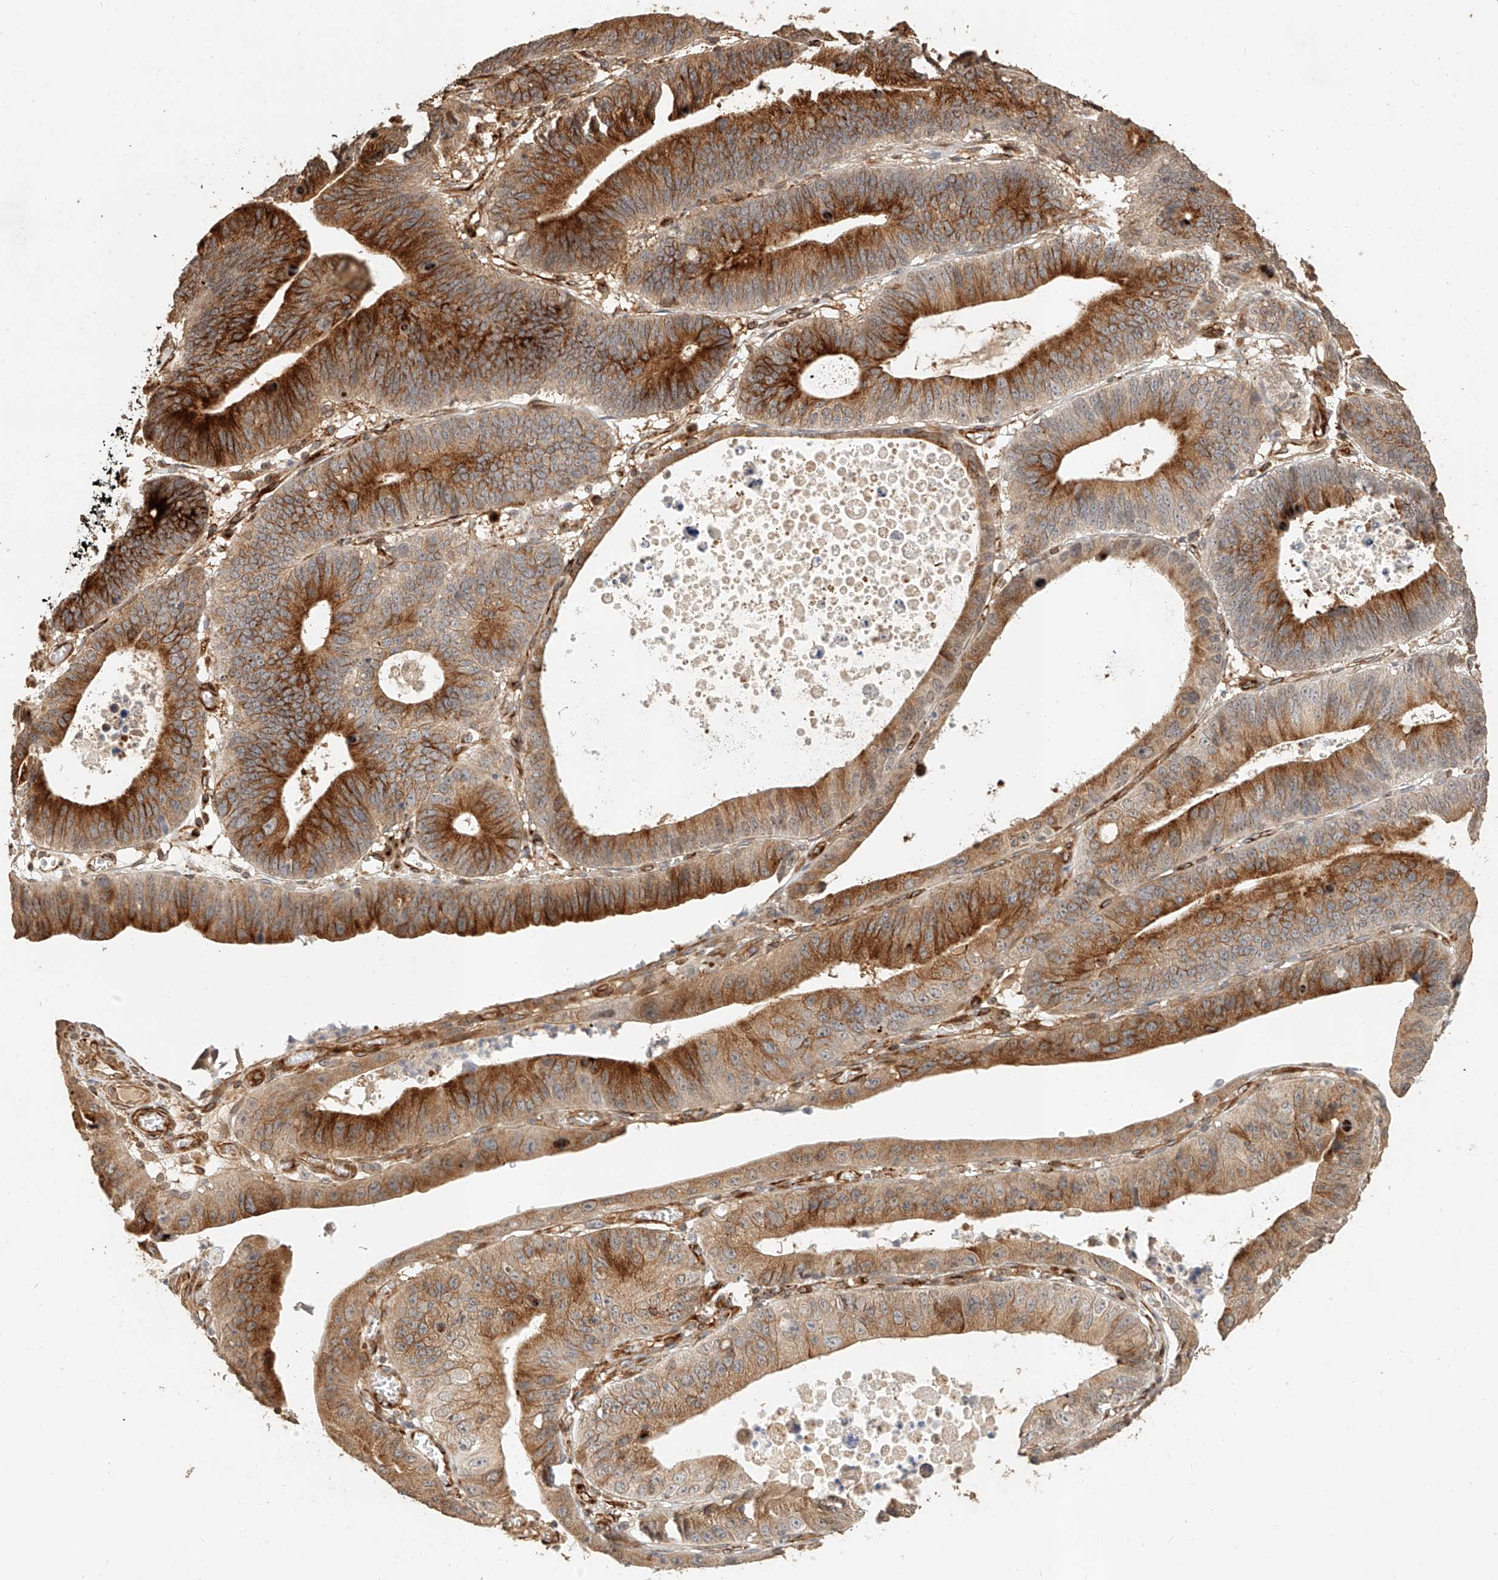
{"staining": {"intensity": "strong", "quantity": ">75%", "location": "cytoplasmic/membranous"}, "tissue": "stomach cancer", "cell_type": "Tumor cells", "image_type": "cancer", "snomed": [{"axis": "morphology", "description": "Adenocarcinoma, NOS"}, {"axis": "topography", "description": "Stomach"}], "caption": "Strong cytoplasmic/membranous positivity is appreciated in approximately >75% of tumor cells in stomach cancer. (DAB (3,3'-diaminobenzidine) = brown stain, brightfield microscopy at high magnification).", "gene": "NAP1L1", "patient": {"sex": "male", "age": 59}}